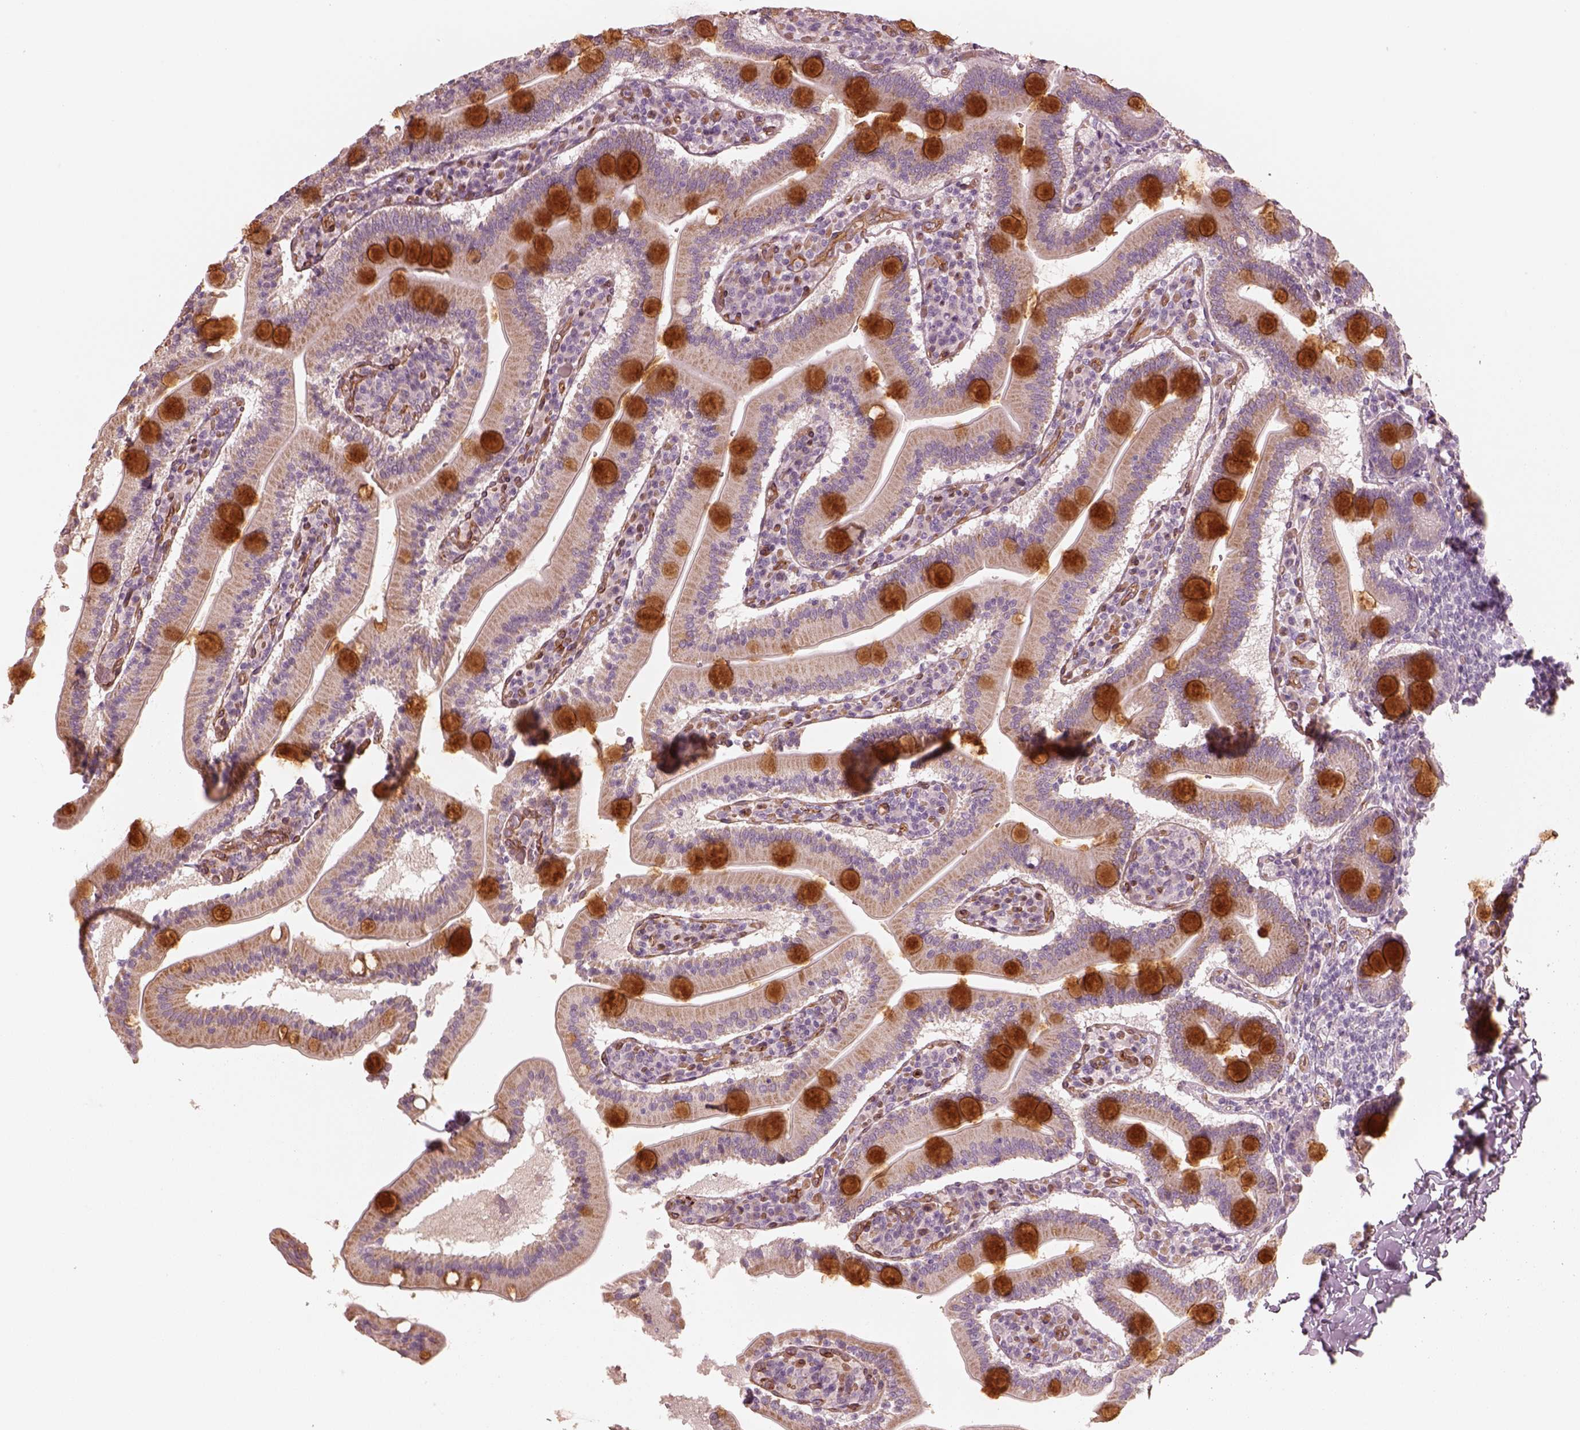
{"staining": {"intensity": "strong", "quantity": "25%-75%", "location": "cytoplasmic/membranous"}, "tissue": "small intestine", "cell_type": "Glandular cells", "image_type": "normal", "snomed": [{"axis": "morphology", "description": "Normal tissue, NOS"}, {"axis": "topography", "description": "Small intestine"}], "caption": "A histopathology image of small intestine stained for a protein shows strong cytoplasmic/membranous brown staining in glandular cells. The staining was performed using DAB to visualize the protein expression in brown, while the nuclei were stained in blue with hematoxylin (Magnification: 20x).", "gene": "CRYM", "patient": {"sex": "male", "age": 37}}